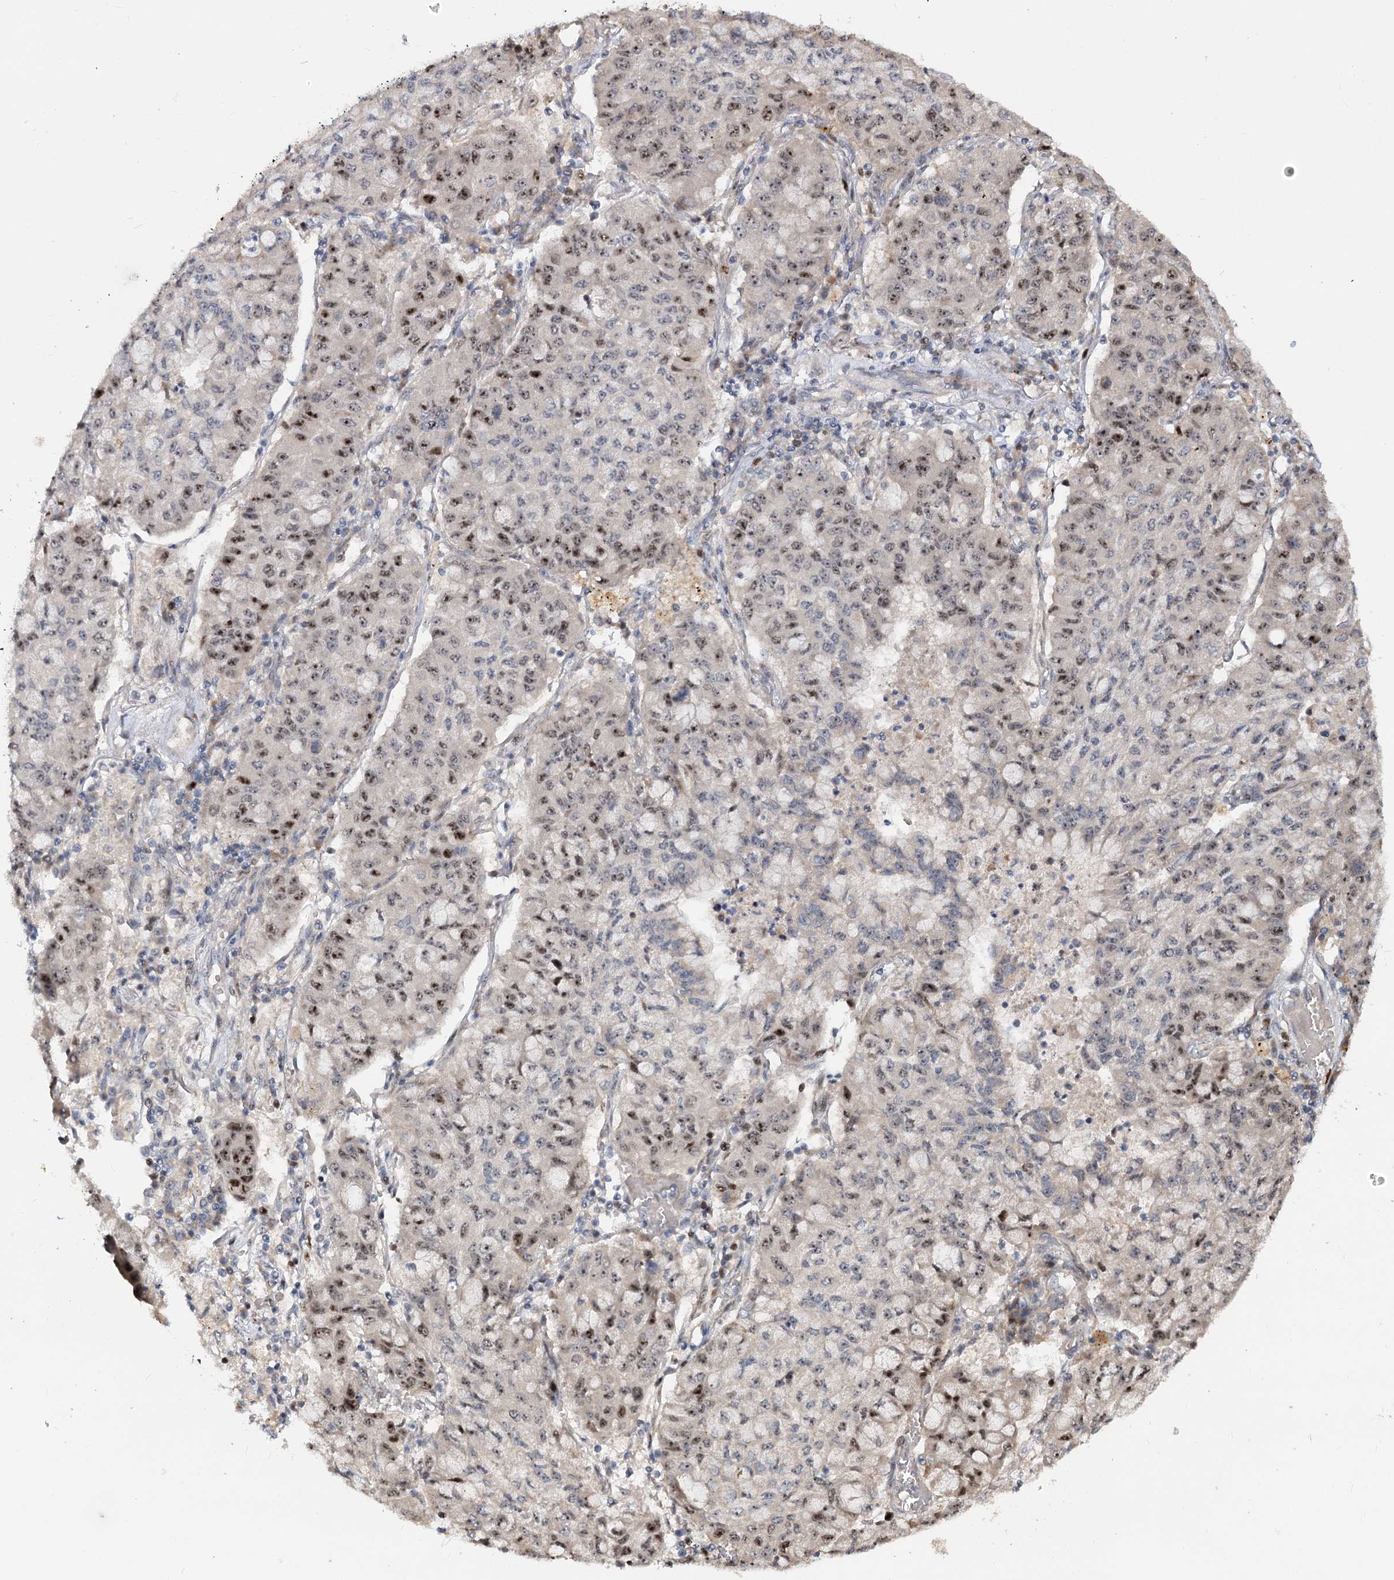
{"staining": {"intensity": "moderate", "quantity": "25%-75%", "location": "nuclear"}, "tissue": "lung cancer", "cell_type": "Tumor cells", "image_type": "cancer", "snomed": [{"axis": "morphology", "description": "Squamous cell carcinoma, NOS"}, {"axis": "topography", "description": "Lung"}], "caption": "Protein expression analysis of lung squamous cell carcinoma reveals moderate nuclear staining in approximately 25%-75% of tumor cells.", "gene": "PIK3C2A", "patient": {"sex": "male", "age": 74}}